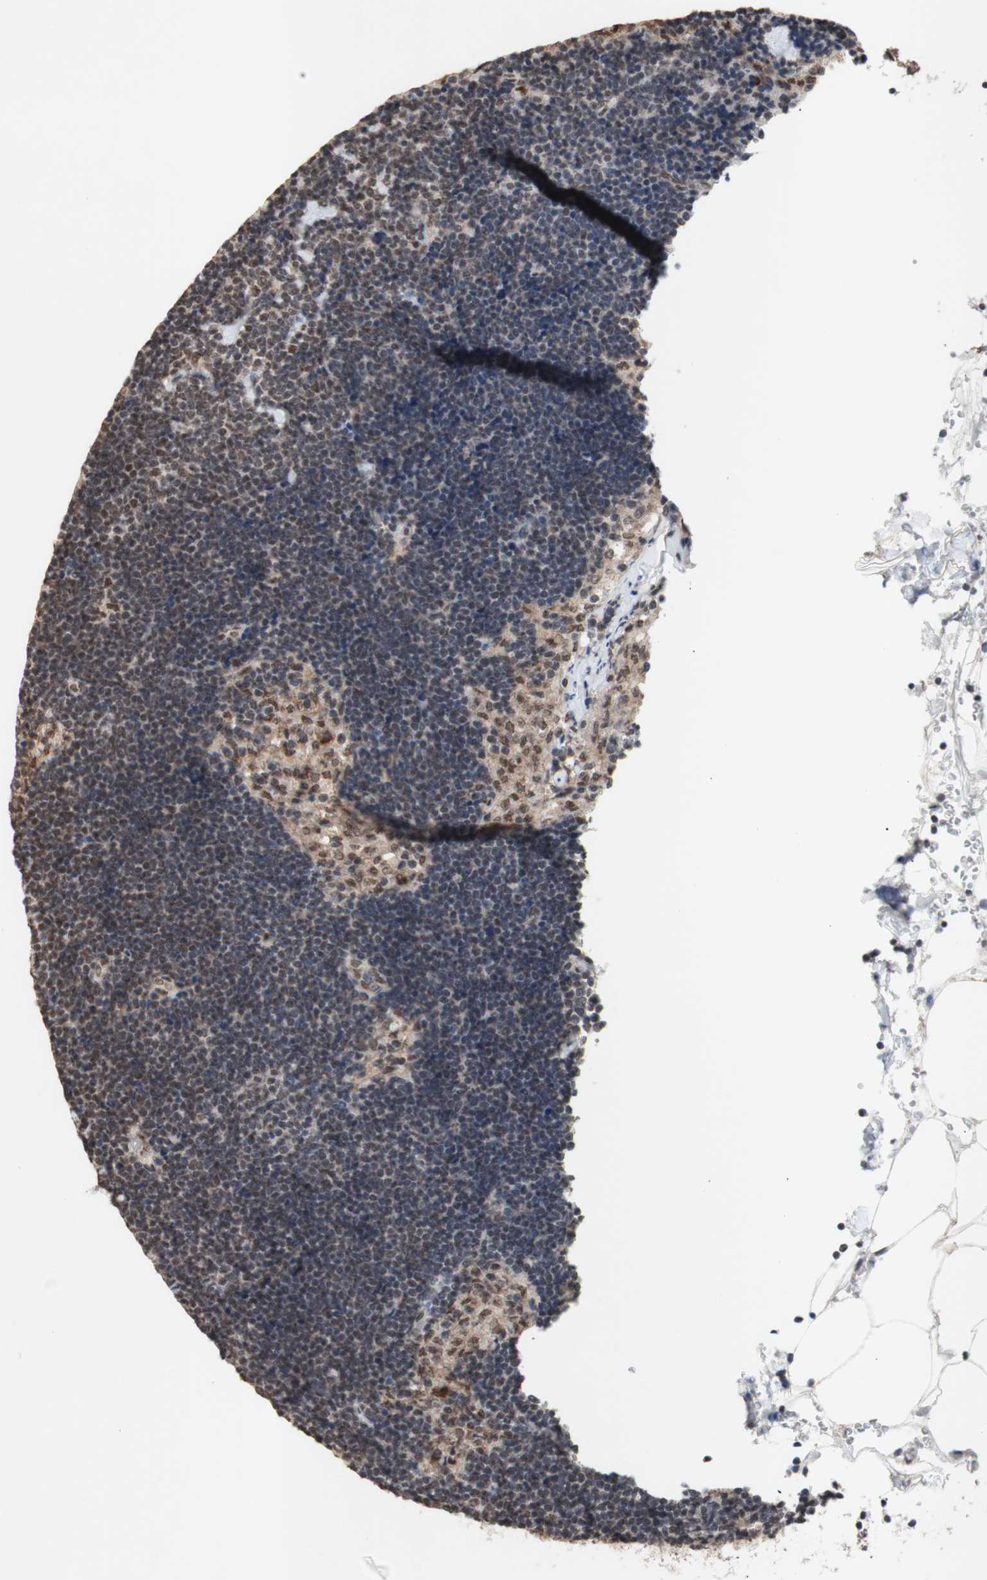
{"staining": {"intensity": "moderate", "quantity": ">75%", "location": "nuclear"}, "tissue": "lymph node", "cell_type": "Germinal center cells", "image_type": "normal", "snomed": [{"axis": "morphology", "description": "Normal tissue, NOS"}, {"axis": "topography", "description": "Lymph node"}], "caption": "DAB (3,3'-diaminobenzidine) immunohistochemical staining of benign human lymph node reveals moderate nuclear protein expression in approximately >75% of germinal center cells.", "gene": "SFPQ", "patient": {"sex": "male", "age": 63}}